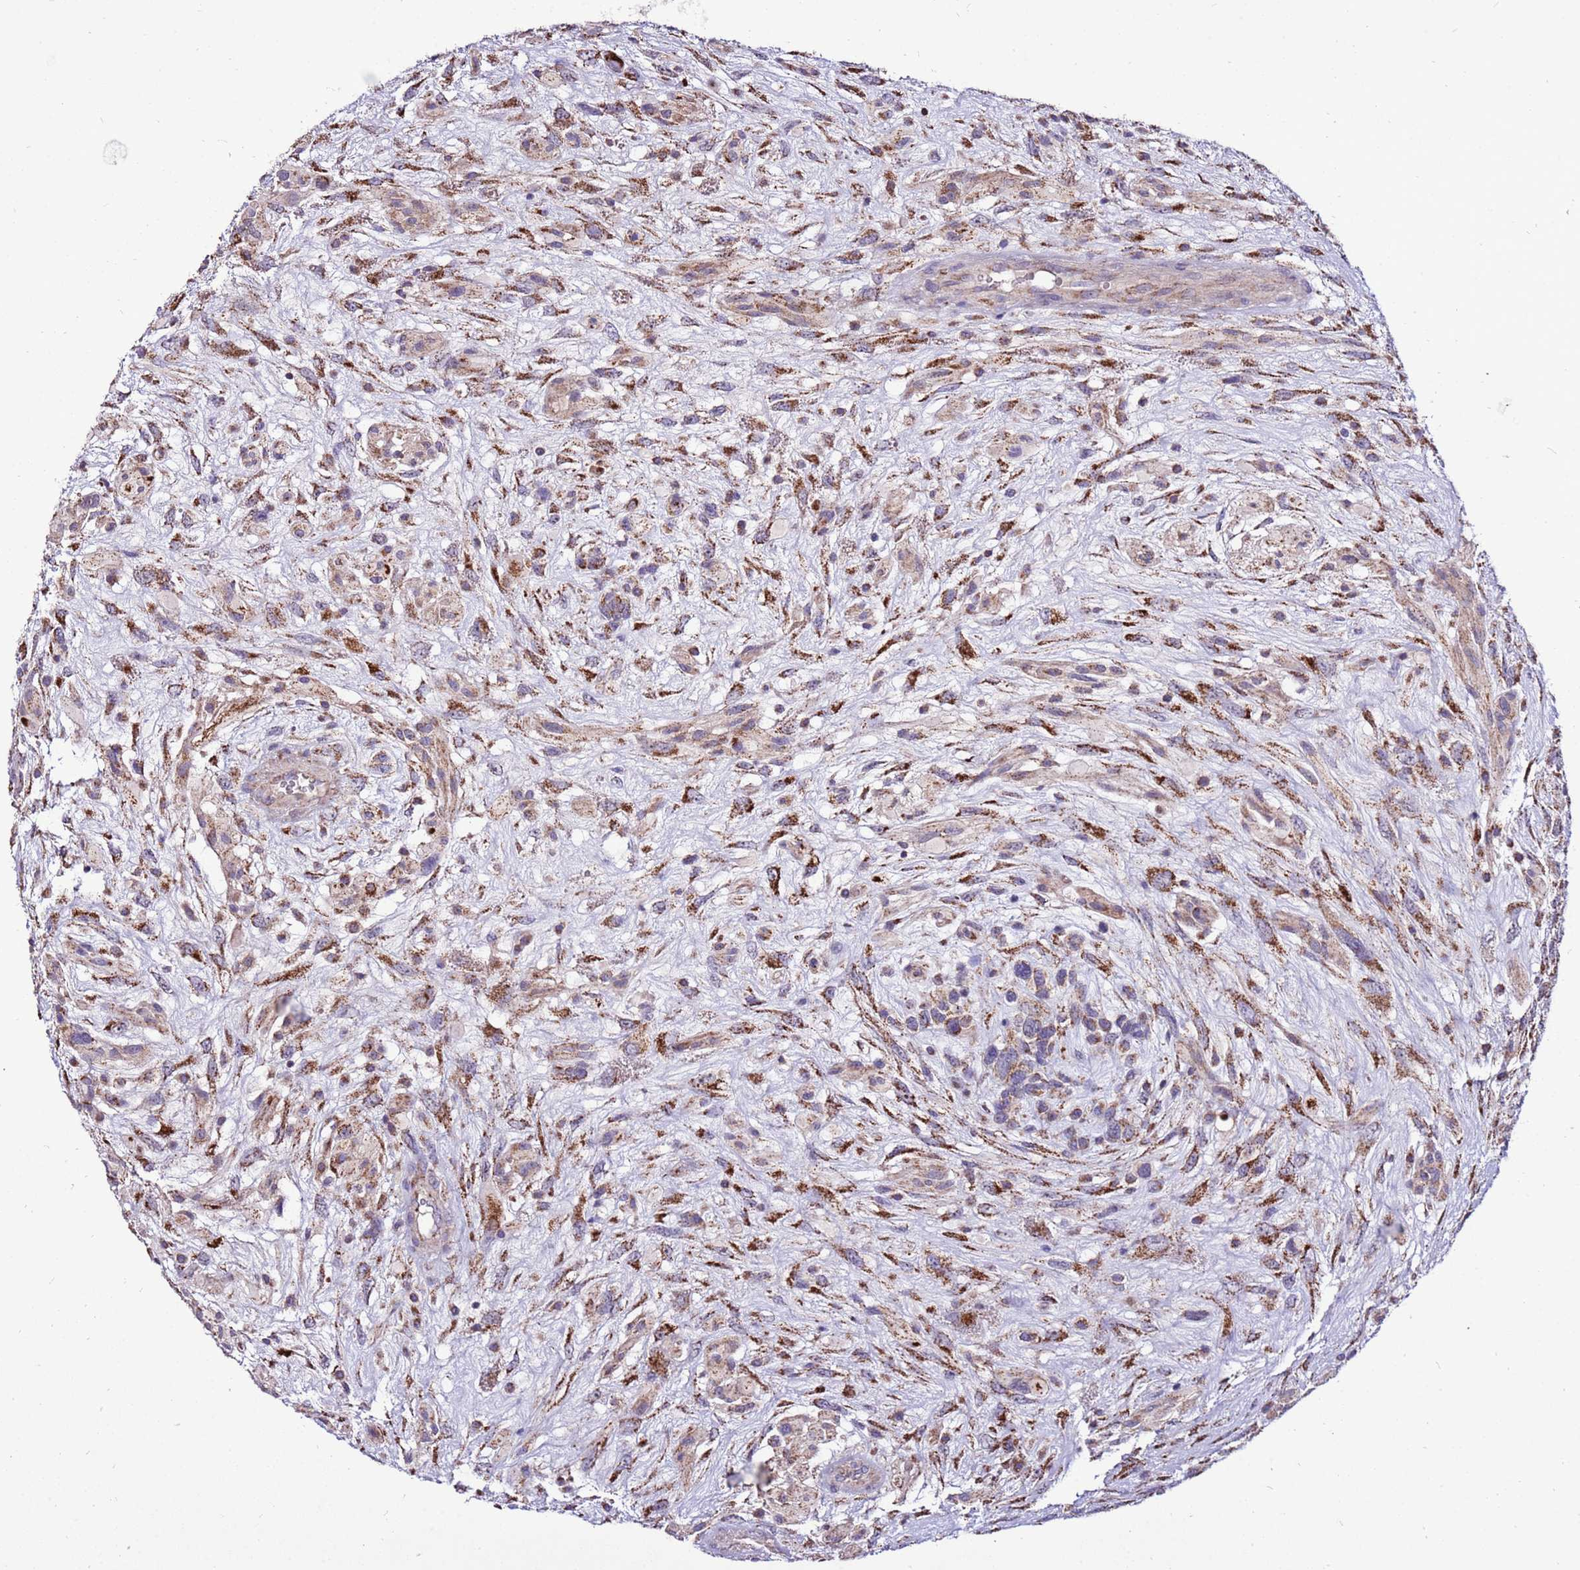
{"staining": {"intensity": "moderate", "quantity": ">75%", "location": "cytoplasmic/membranous"}, "tissue": "glioma", "cell_type": "Tumor cells", "image_type": "cancer", "snomed": [{"axis": "morphology", "description": "Glioma, malignant, High grade"}, {"axis": "topography", "description": "Brain"}], "caption": "Immunohistochemical staining of human glioma shows moderate cytoplasmic/membranous protein expression in approximately >75% of tumor cells.", "gene": "SPSB3", "patient": {"sex": "male", "age": 61}}